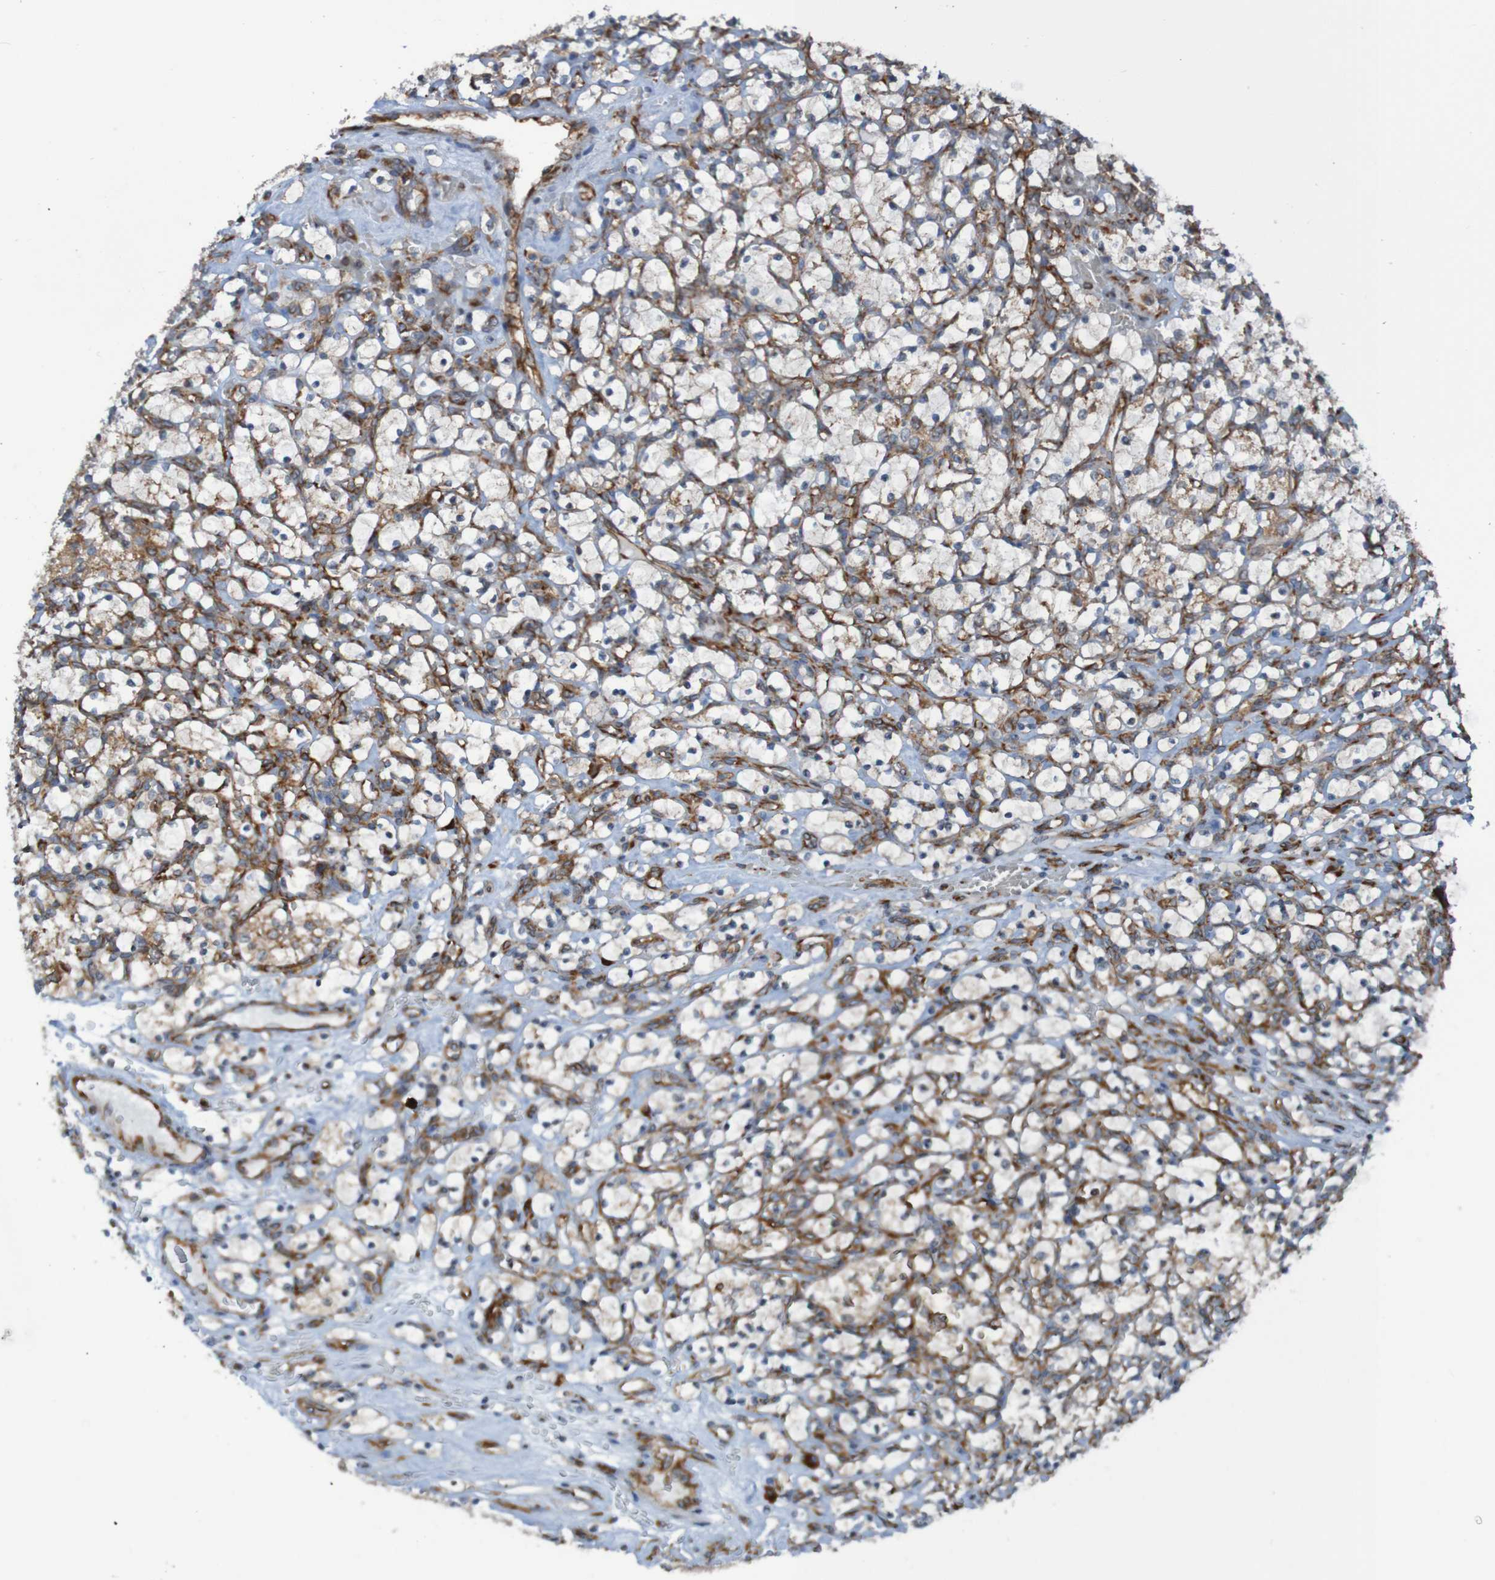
{"staining": {"intensity": "moderate", "quantity": "25%-75%", "location": "cytoplasmic/membranous"}, "tissue": "renal cancer", "cell_type": "Tumor cells", "image_type": "cancer", "snomed": [{"axis": "morphology", "description": "Adenocarcinoma, NOS"}, {"axis": "topography", "description": "Kidney"}], "caption": "Protein expression analysis of renal adenocarcinoma shows moderate cytoplasmic/membranous expression in approximately 25%-75% of tumor cells.", "gene": "RPL10", "patient": {"sex": "female", "age": 69}}